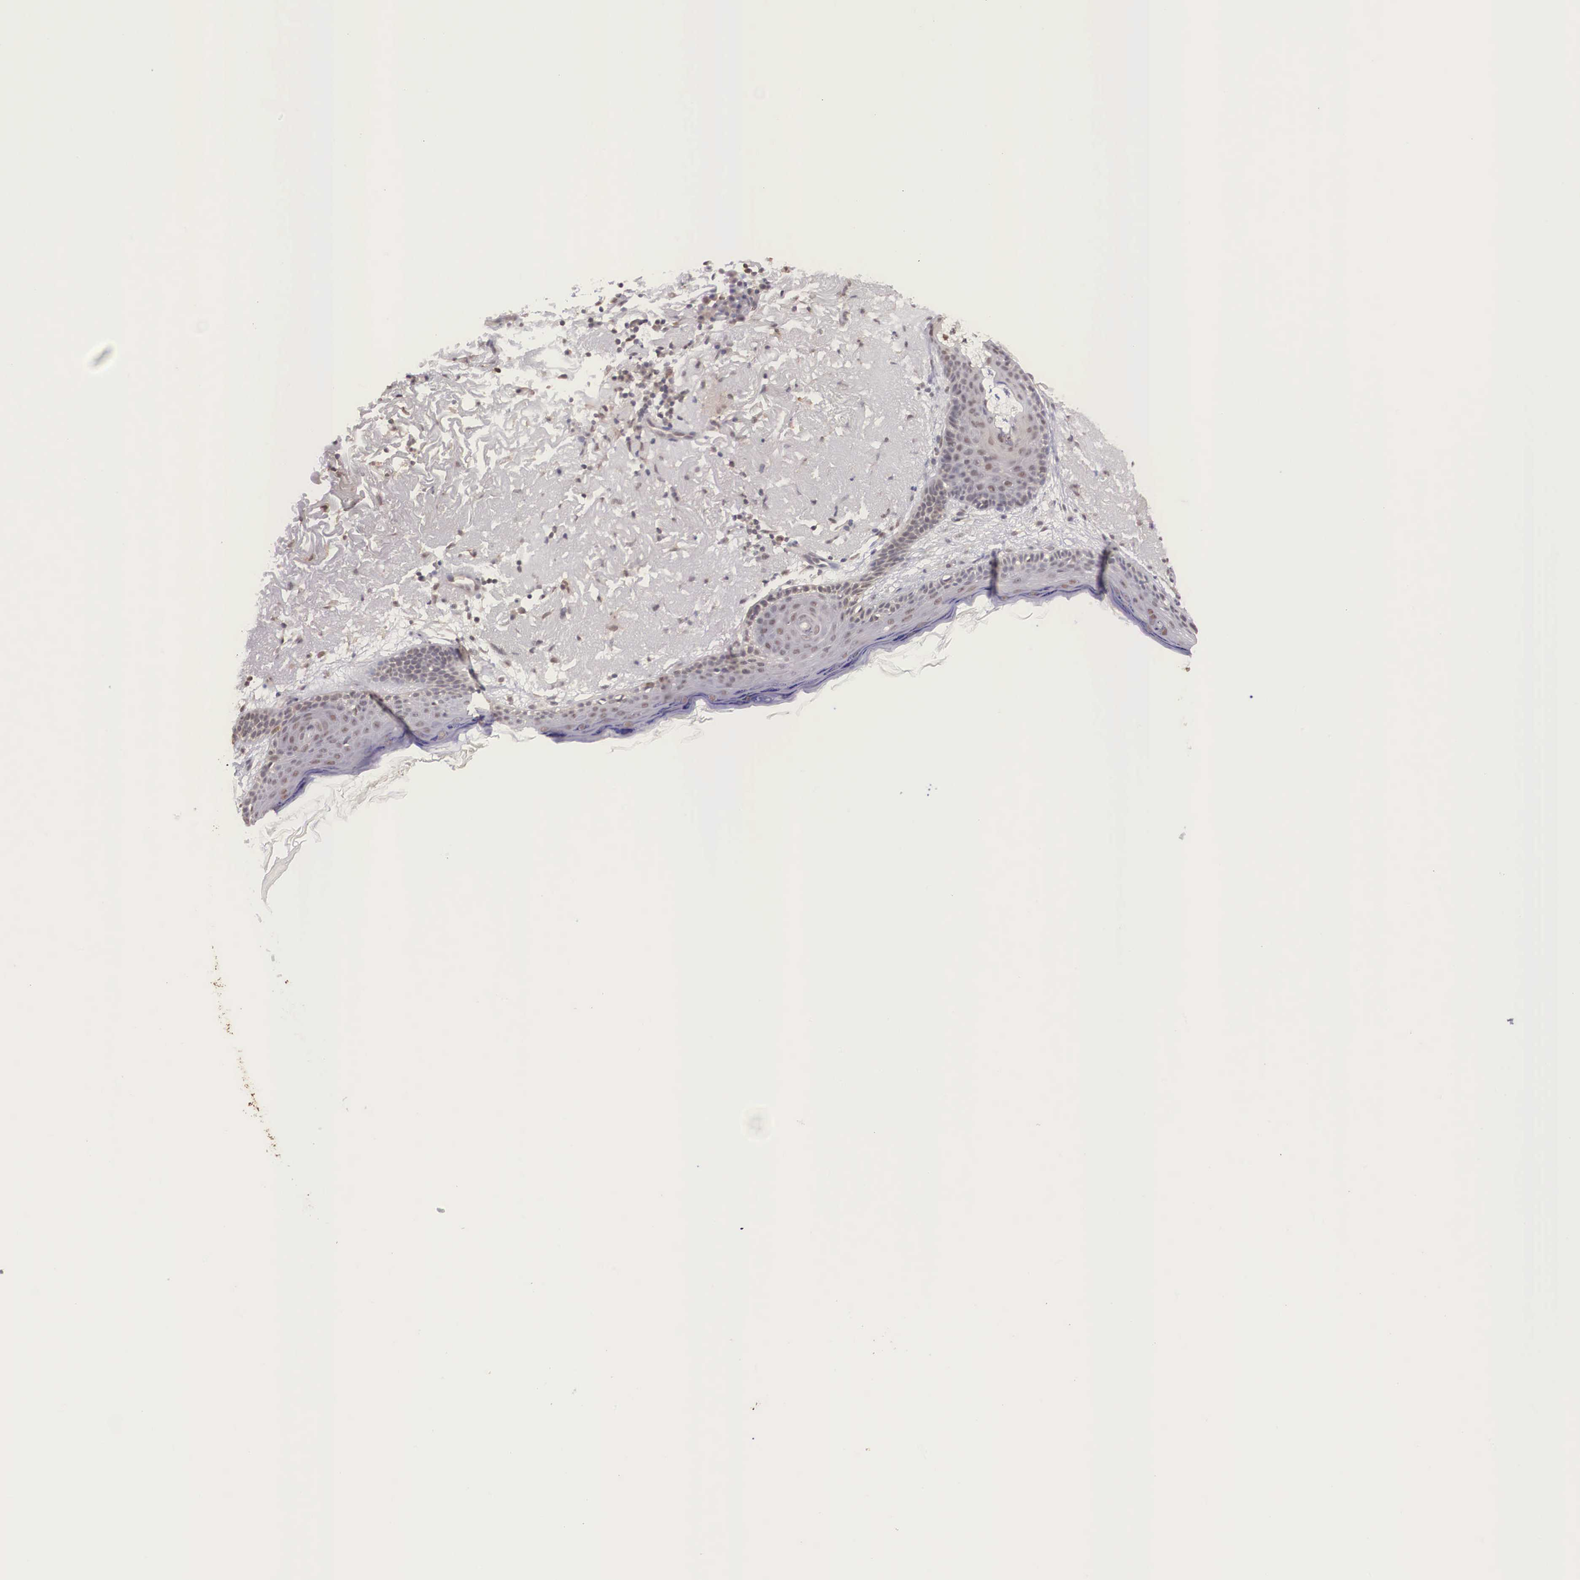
{"staining": {"intensity": "moderate", "quantity": ">75%", "location": "nuclear"}, "tissue": "skin", "cell_type": "Fibroblasts", "image_type": "normal", "snomed": [{"axis": "morphology", "description": "Normal tissue, NOS"}, {"axis": "topography", "description": "Skin"}], "caption": "An IHC micrograph of normal tissue is shown. Protein staining in brown highlights moderate nuclear positivity in skin within fibroblasts.", "gene": "ZNF275", "patient": {"sex": "female", "age": 90}}